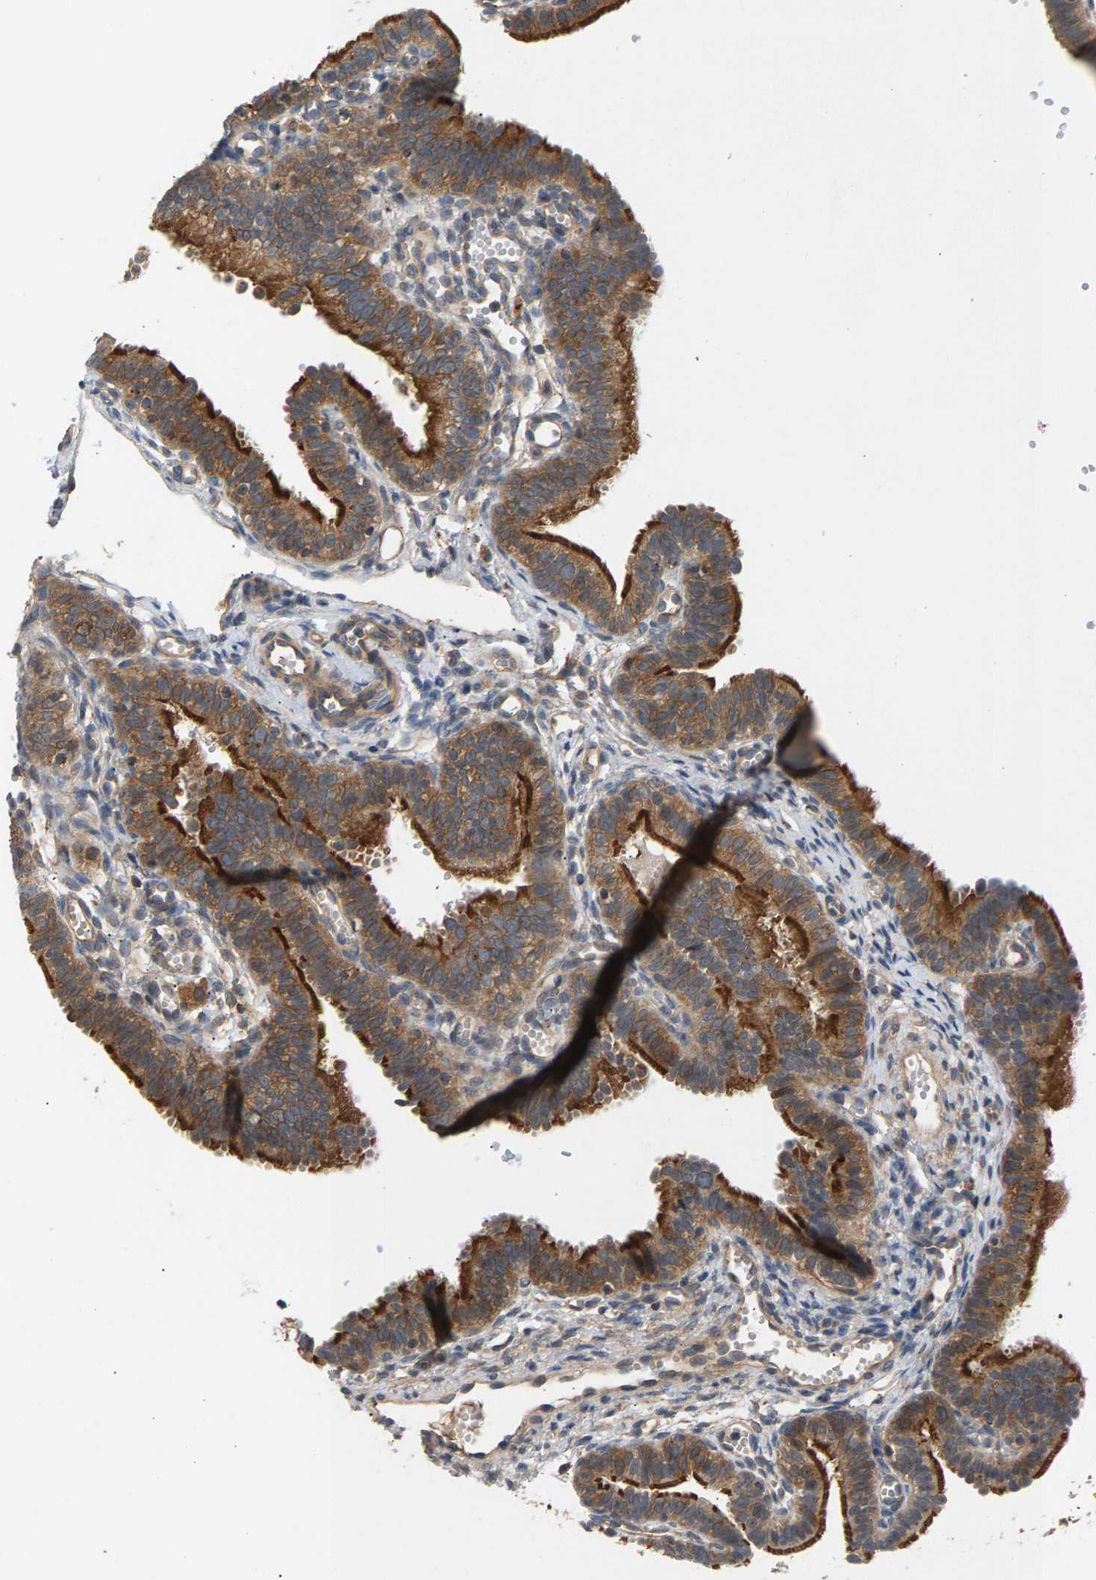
{"staining": {"intensity": "strong", "quantity": ">75%", "location": "cytoplasmic/membranous"}, "tissue": "fallopian tube", "cell_type": "Glandular cells", "image_type": "normal", "snomed": [{"axis": "morphology", "description": "Normal tissue, NOS"}, {"axis": "topography", "description": "Fallopian tube"}, {"axis": "topography", "description": "Placenta"}], "caption": "A high-resolution image shows IHC staining of unremarkable fallopian tube, which exhibits strong cytoplasmic/membranous staining in about >75% of glandular cells. Immunohistochemistry (ihc) stains the protein in brown and the nuclei are stained blue.", "gene": "MAP2K5", "patient": {"sex": "female", "age": 34}}